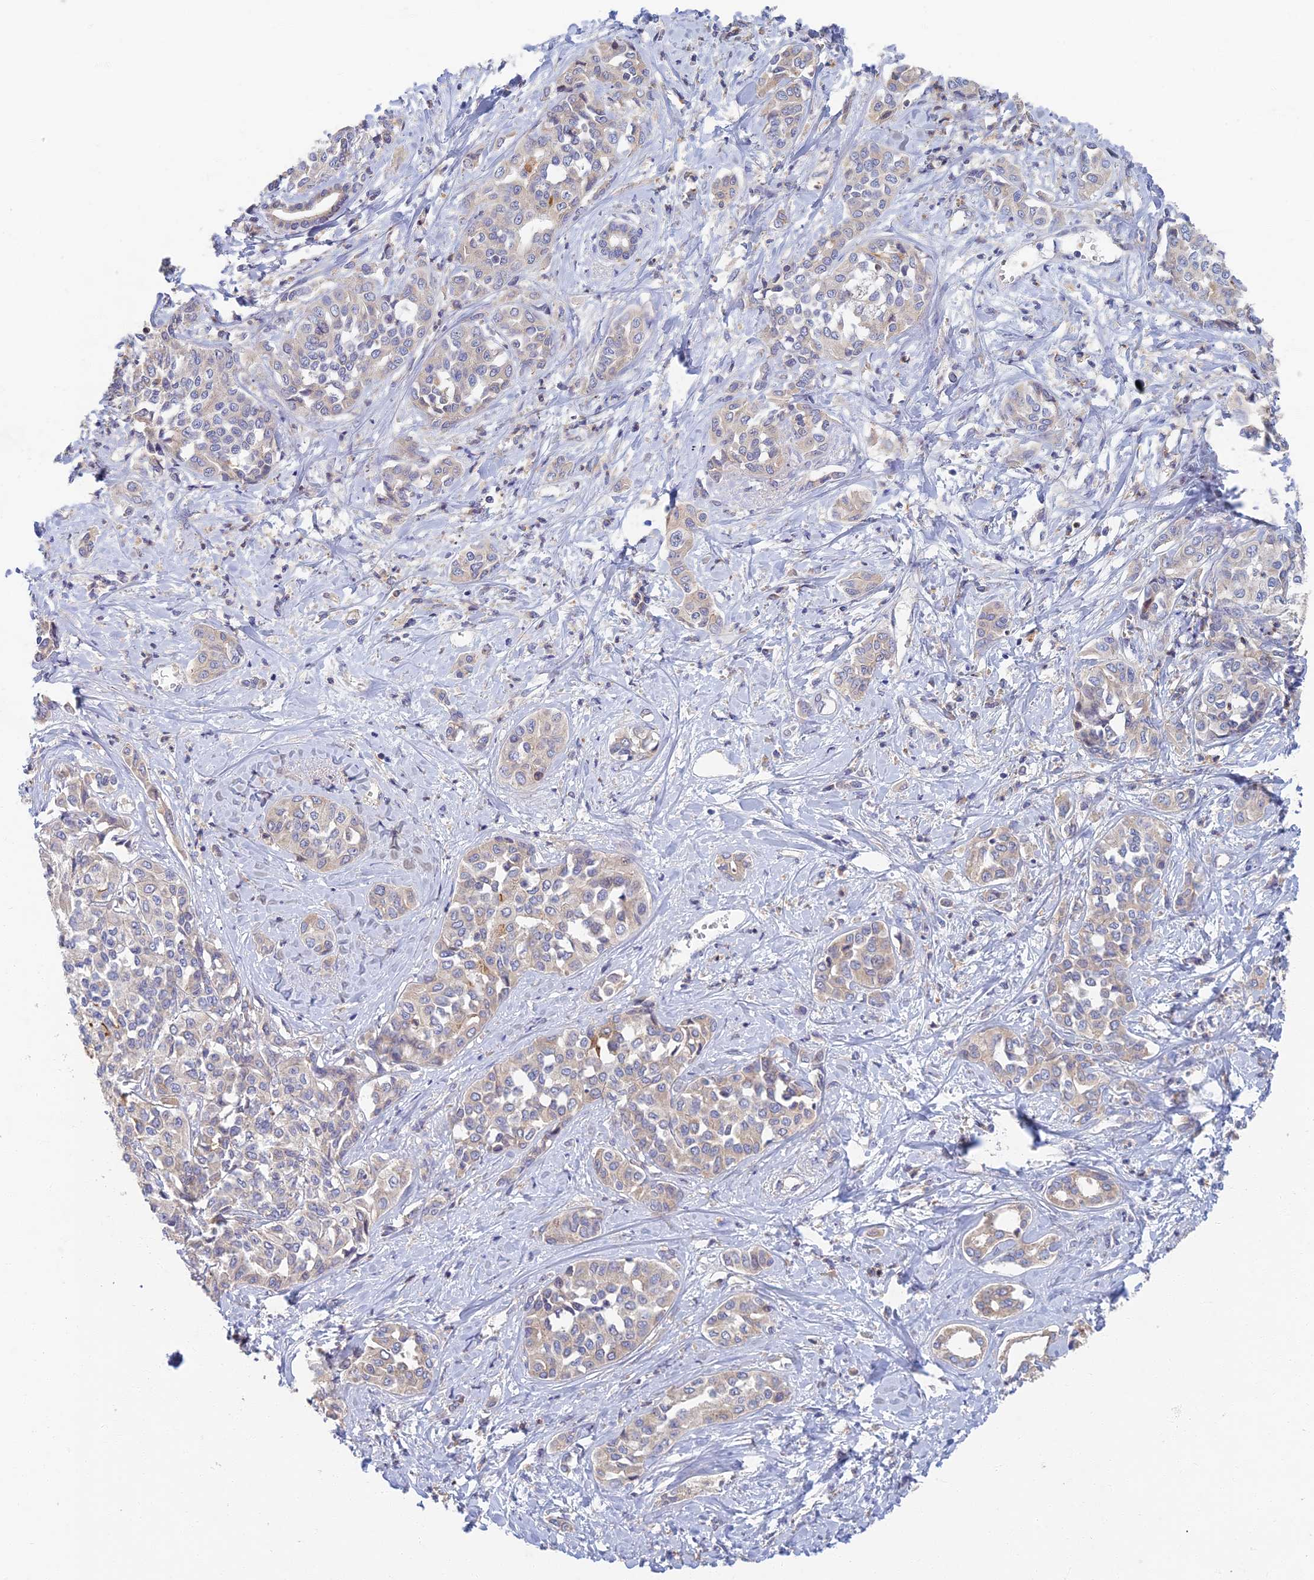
{"staining": {"intensity": "negative", "quantity": "none", "location": "none"}, "tissue": "liver cancer", "cell_type": "Tumor cells", "image_type": "cancer", "snomed": [{"axis": "morphology", "description": "Cholangiocarcinoma"}, {"axis": "topography", "description": "Liver"}], "caption": "Immunohistochemistry photomicrograph of neoplastic tissue: human liver cancer stained with DAB demonstrates no significant protein expression in tumor cells.", "gene": "SOGA1", "patient": {"sex": "female", "age": 77}}